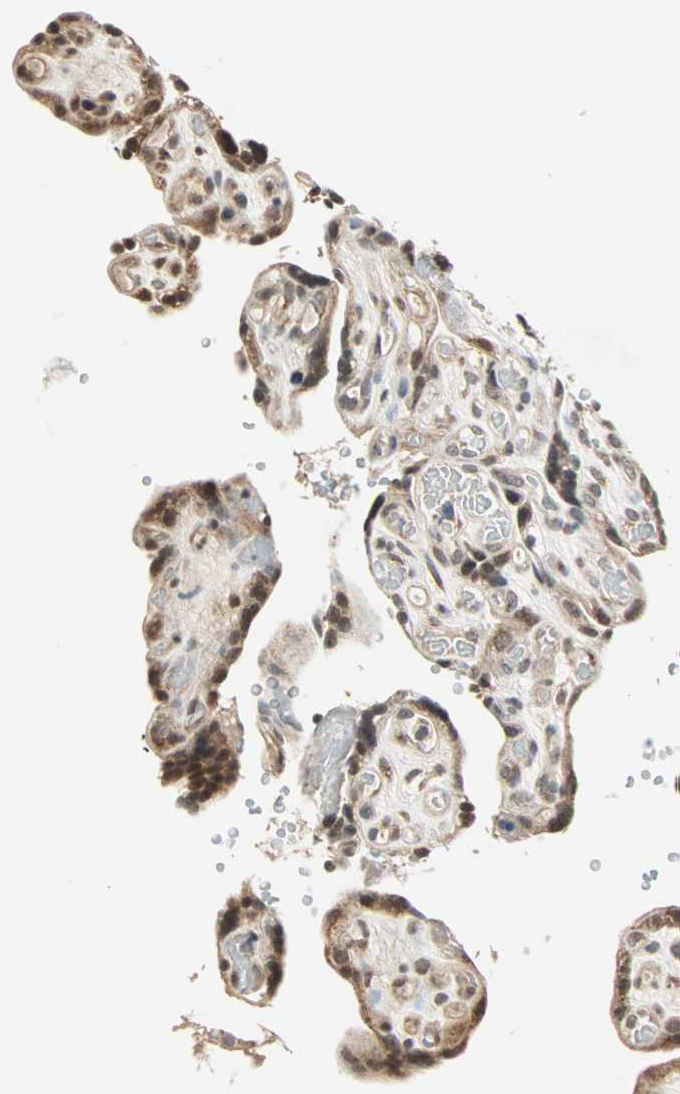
{"staining": {"intensity": "moderate", "quantity": "25%-75%", "location": "cytoplasmic/membranous"}, "tissue": "placenta", "cell_type": "Decidual cells", "image_type": "normal", "snomed": [{"axis": "morphology", "description": "Normal tissue, NOS"}, {"axis": "topography", "description": "Placenta"}], "caption": "A medium amount of moderate cytoplasmic/membranous staining is seen in about 25%-75% of decidual cells in benign placenta. The staining was performed using DAB to visualize the protein expression in brown, while the nuclei were stained in blue with hematoxylin (Magnification: 20x).", "gene": "PRDM2", "patient": {"sex": "female", "age": 30}}